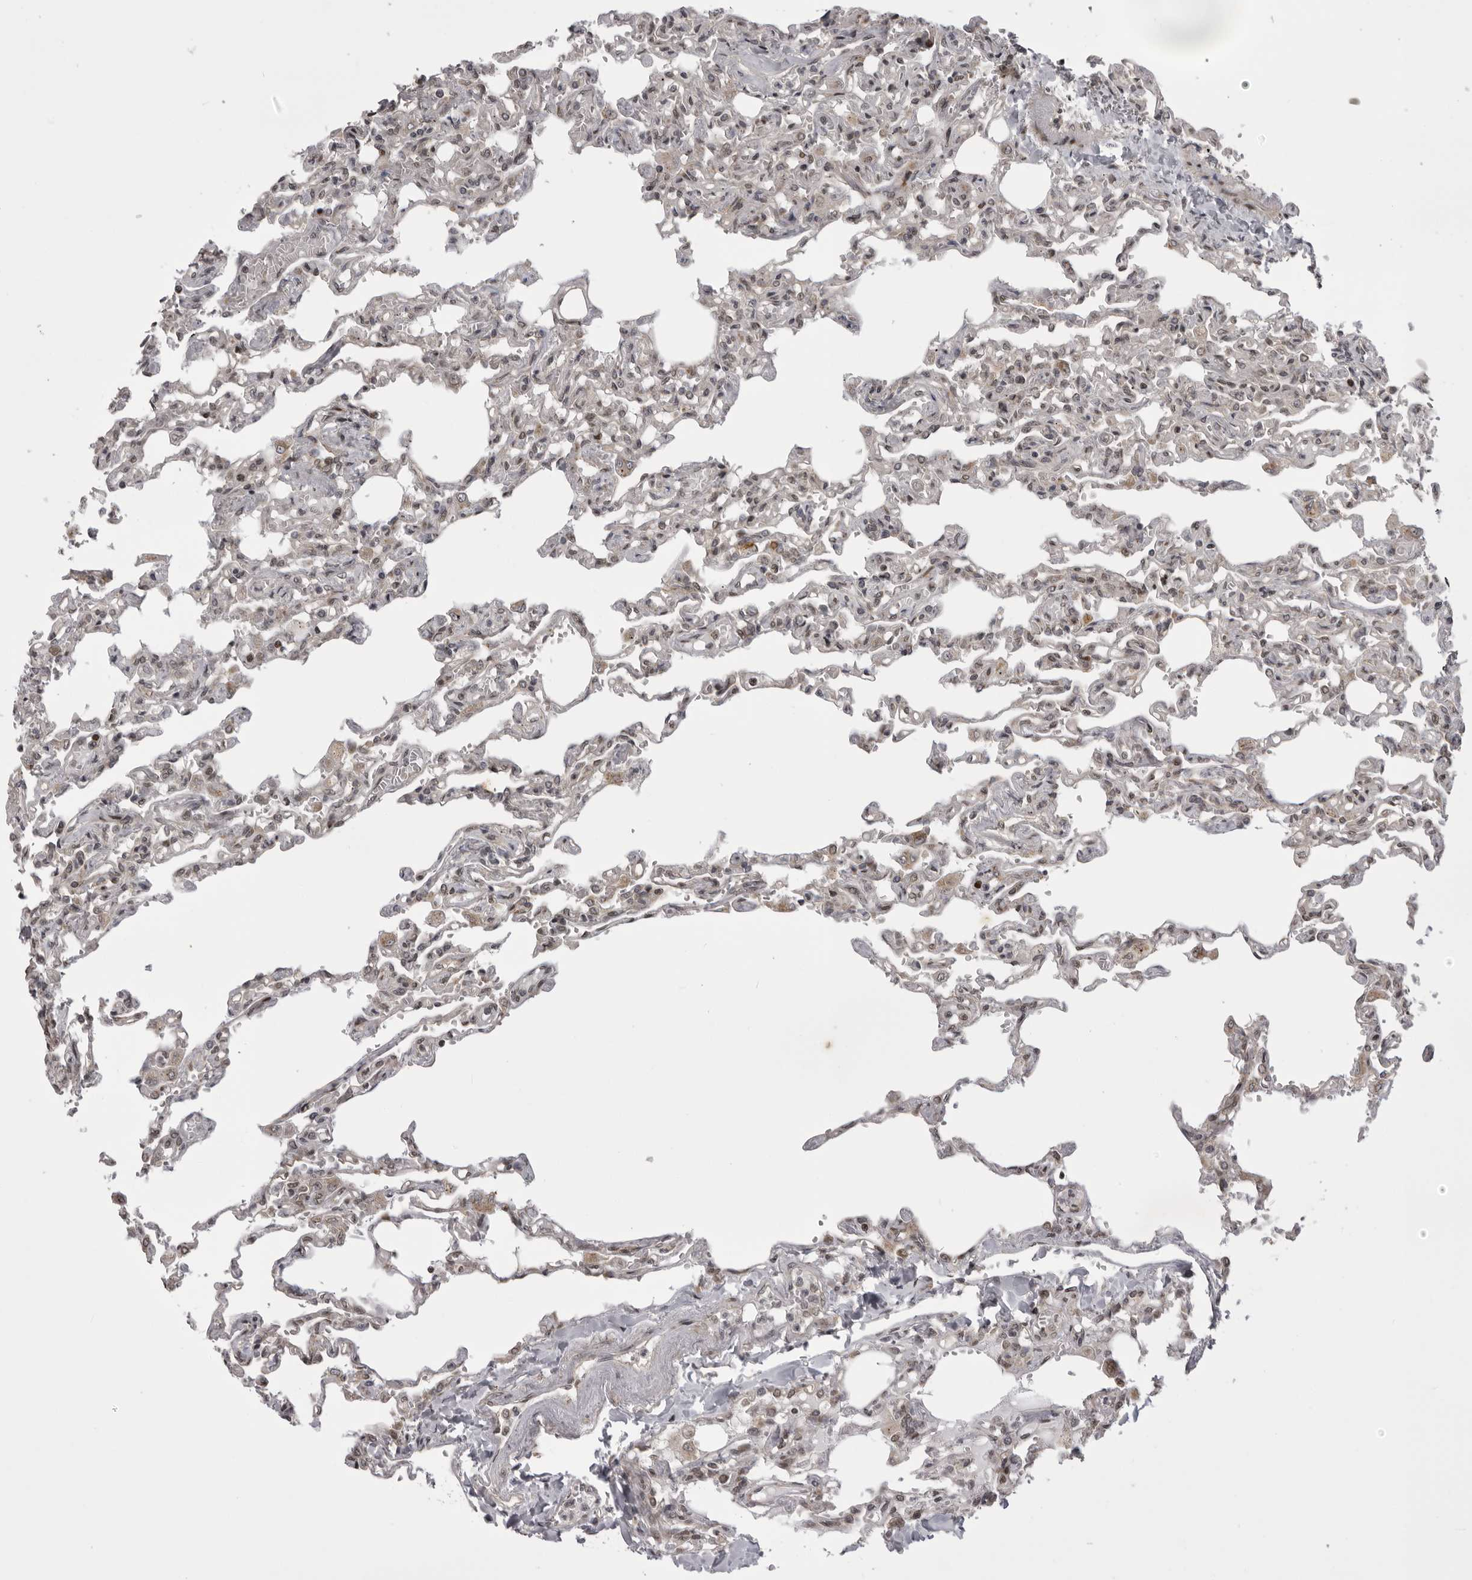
{"staining": {"intensity": "moderate", "quantity": "<25%", "location": "cytoplasmic/membranous,nuclear"}, "tissue": "lung", "cell_type": "Alveolar cells", "image_type": "normal", "snomed": [{"axis": "morphology", "description": "Normal tissue, NOS"}, {"axis": "topography", "description": "Lung"}], "caption": "Immunohistochemical staining of normal human lung demonstrates low levels of moderate cytoplasmic/membranous,nuclear staining in about <25% of alveolar cells.", "gene": "C1orf109", "patient": {"sex": "male", "age": 21}}